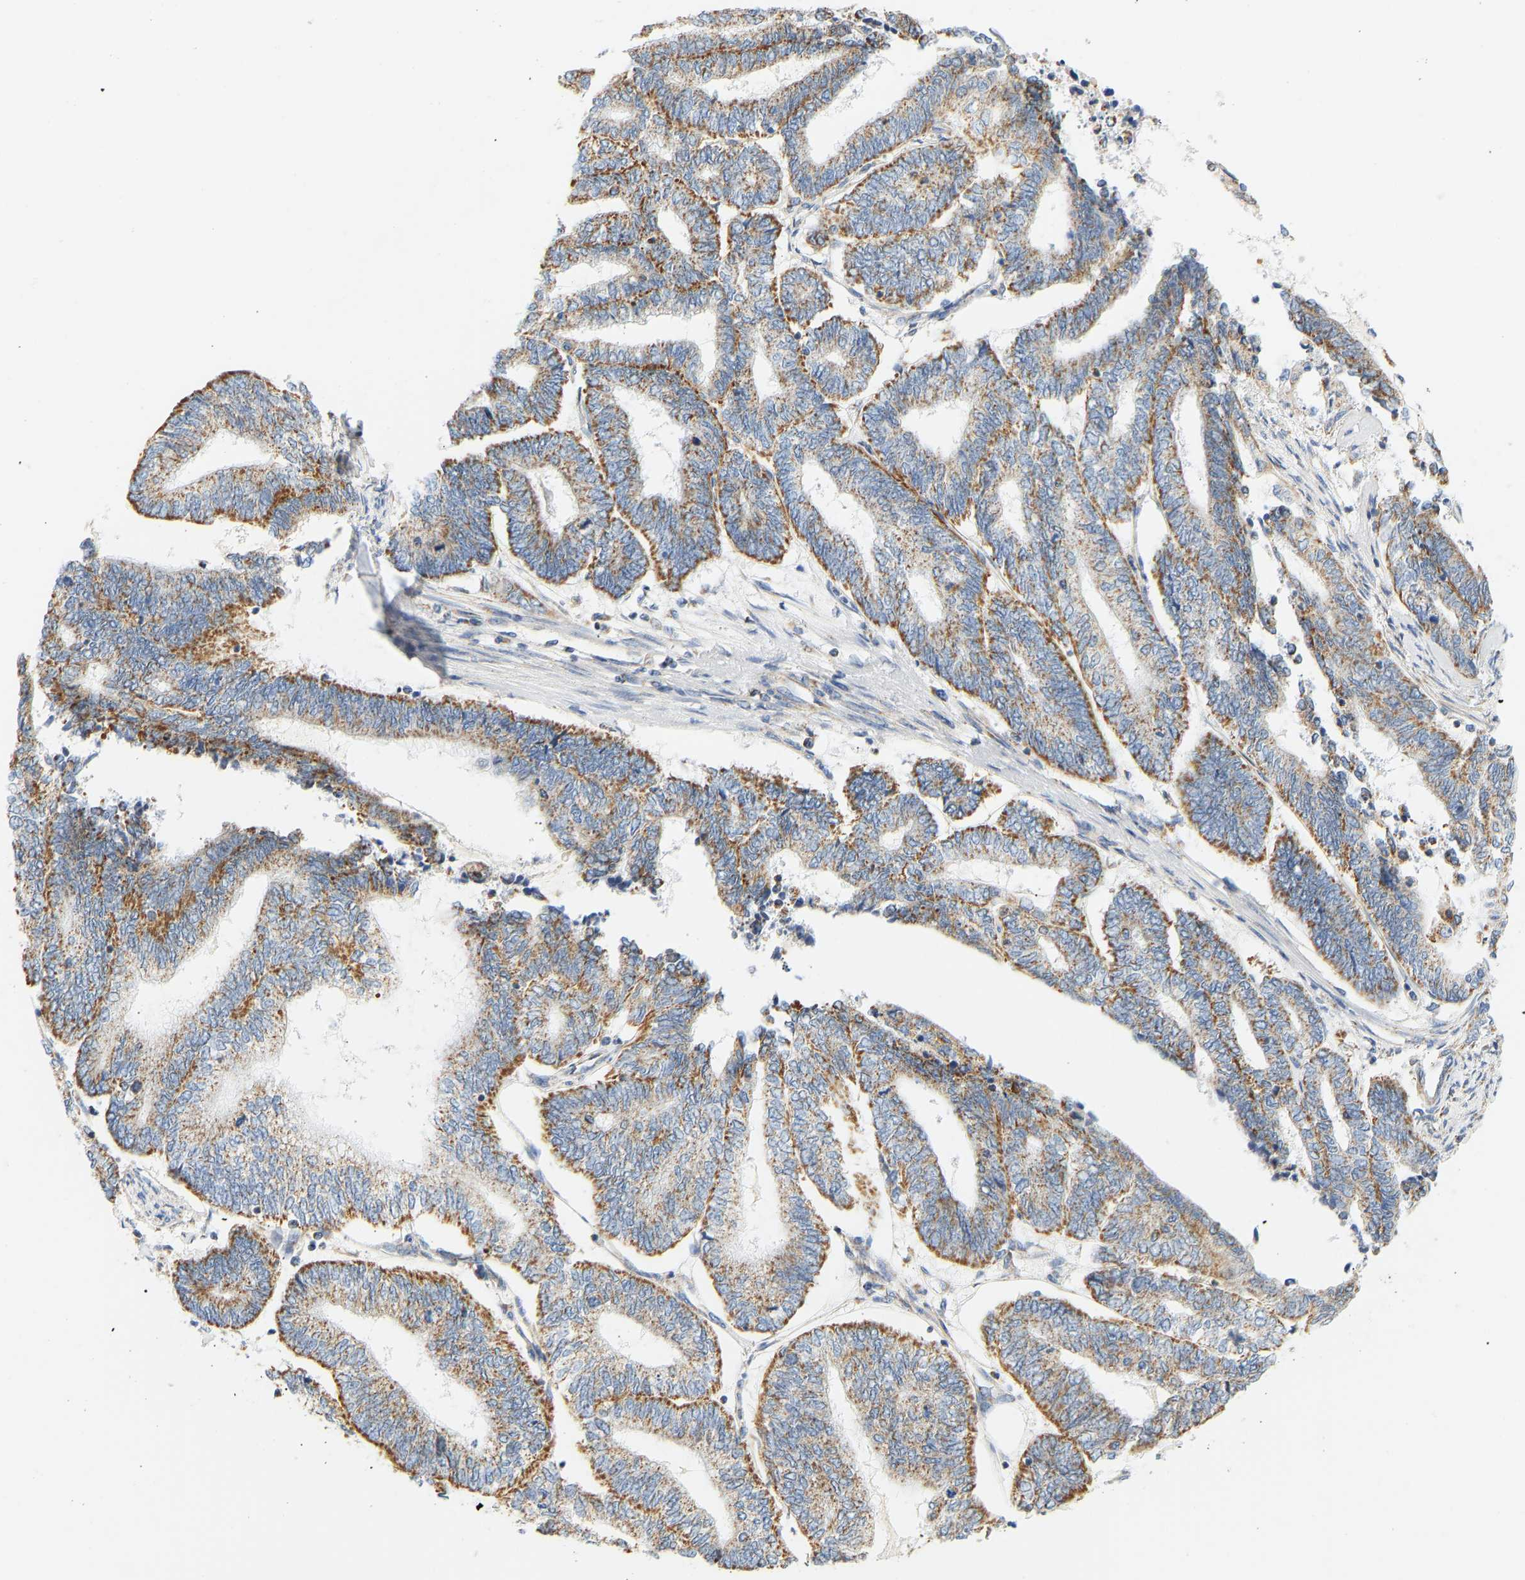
{"staining": {"intensity": "moderate", "quantity": ">75%", "location": "cytoplasmic/membranous"}, "tissue": "endometrial cancer", "cell_type": "Tumor cells", "image_type": "cancer", "snomed": [{"axis": "morphology", "description": "Adenocarcinoma, NOS"}, {"axis": "topography", "description": "Uterus"}, {"axis": "topography", "description": "Endometrium"}], "caption": "Brown immunohistochemical staining in human endometrial adenocarcinoma exhibits moderate cytoplasmic/membranous expression in approximately >75% of tumor cells.", "gene": "GRPEL2", "patient": {"sex": "female", "age": 70}}